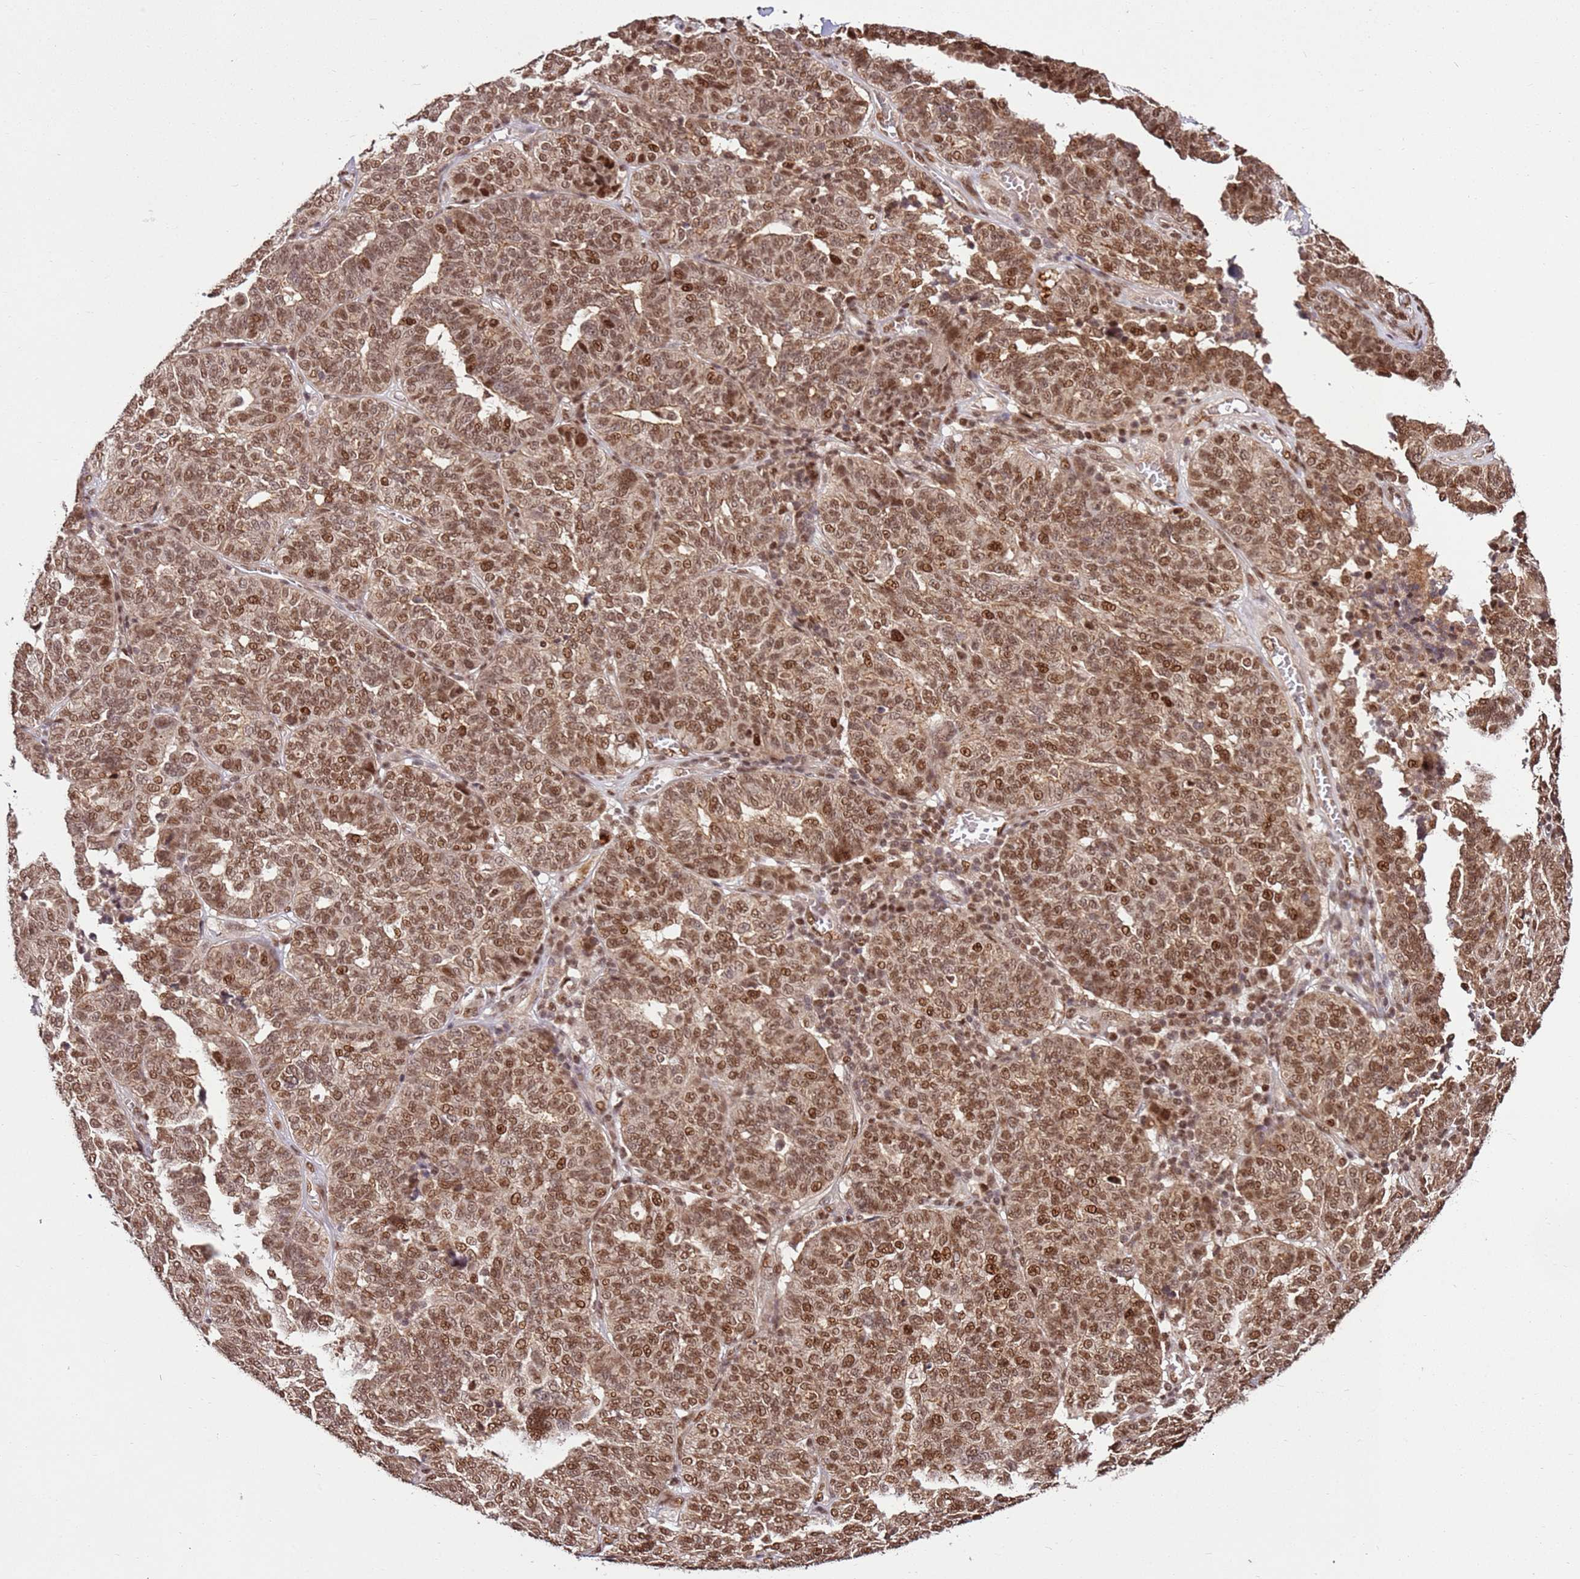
{"staining": {"intensity": "moderate", "quantity": ">75%", "location": "nuclear"}, "tissue": "ovarian cancer", "cell_type": "Tumor cells", "image_type": "cancer", "snomed": [{"axis": "morphology", "description": "Cystadenocarcinoma, serous, NOS"}, {"axis": "topography", "description": "Ovary"}], "caption": "Approximately >75% of tumor cells in human ovarian cancer reveal moderate nuclear protein staining as visualized by brown immunohistochemical staining.", "gene": "ZBTB12", "patient": {"sex": "female", "age": 59}}